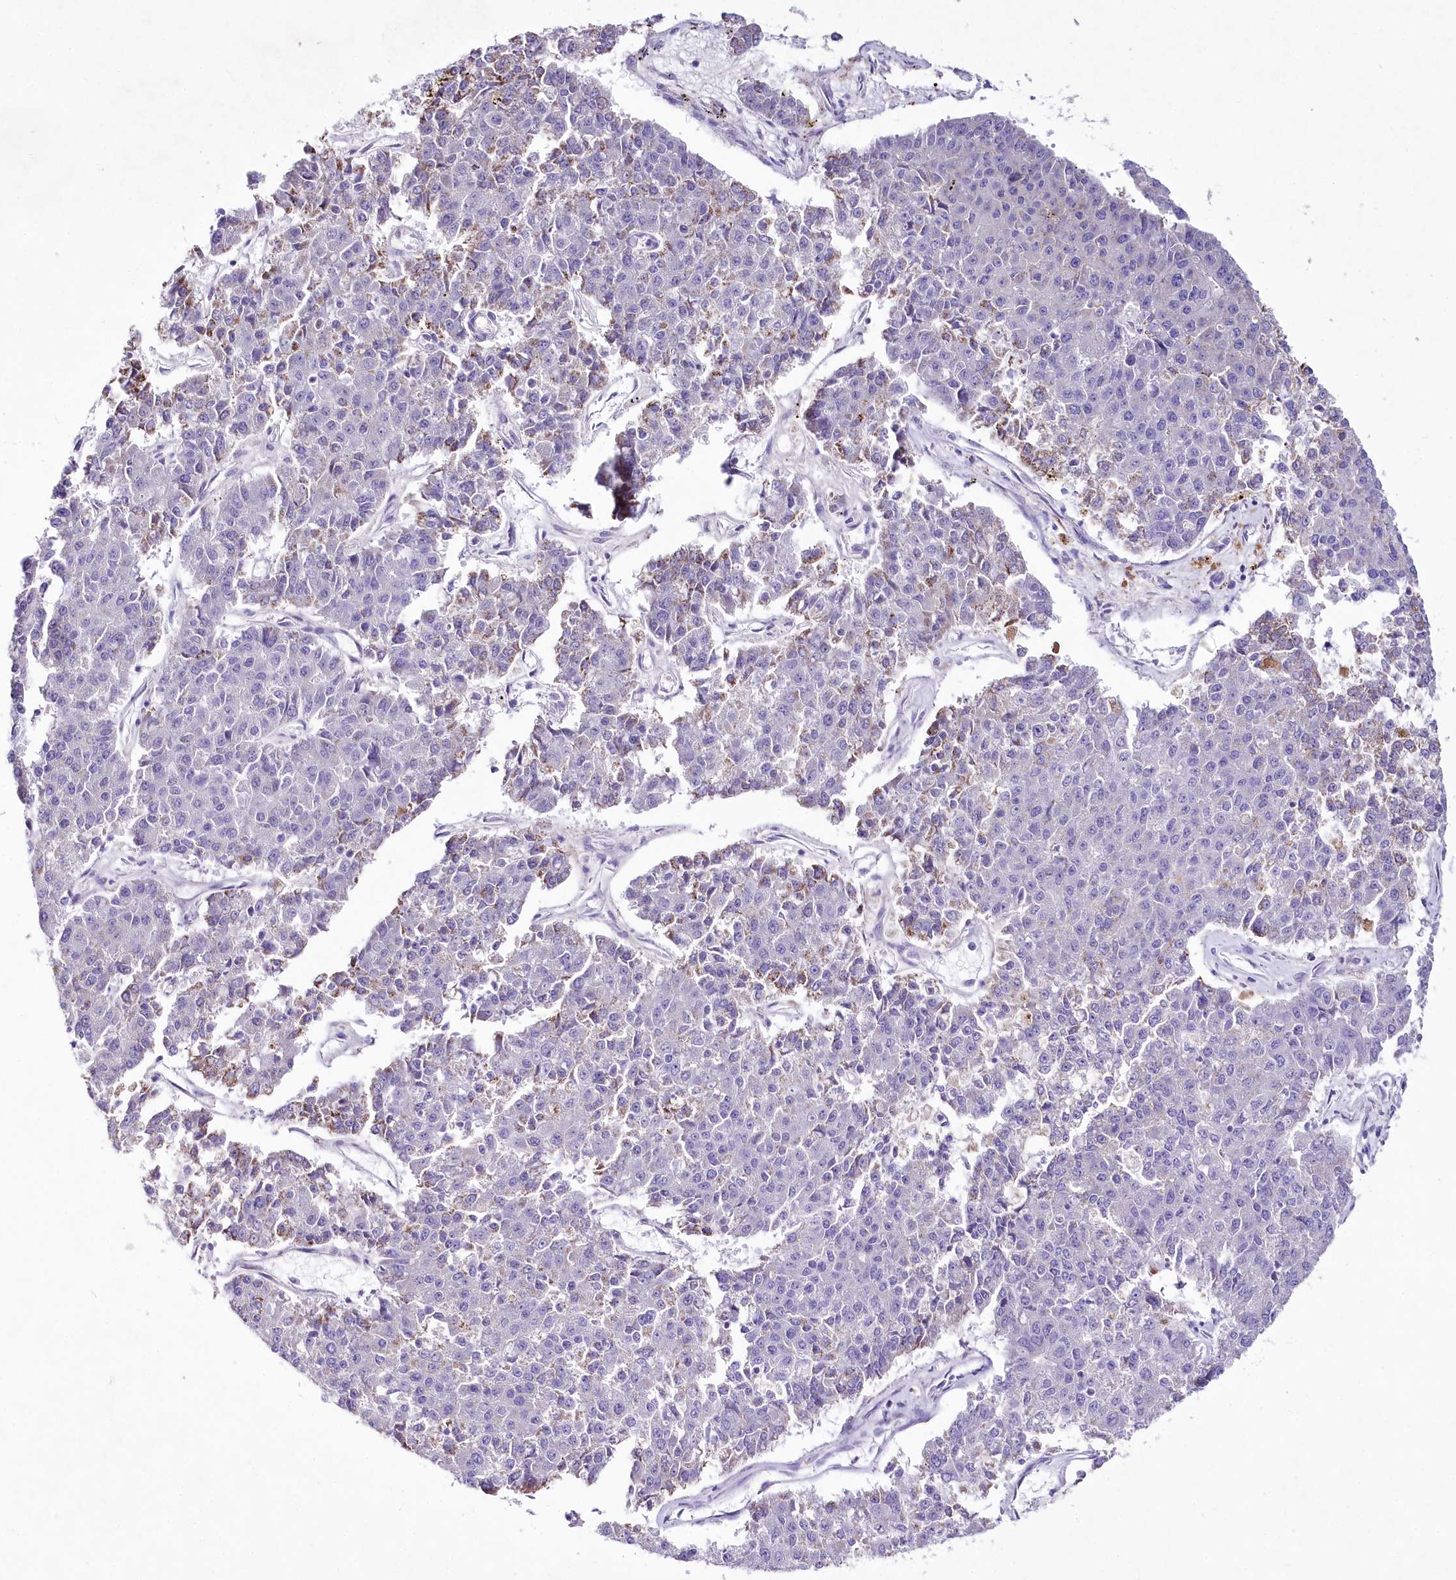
{"staining": {"intensity": "negative", "quantity": "none", "location": "none"}, "tissue": "pancreatic cancer", "cell_type": "Tumor cells", "image_type": "cancer", "snomed": [{"axis": "morphology", "description": "Adenocarcinoma, NOS"}, {"axis": "topography", "description": "Pancreas"}], "caption": "DAB immunohistochemical staining of pancreatic cancer shows no significant staining in tumor cells. Brightfield microscopy of IHC stained with DAB (3,3'-diaminobenzidine) (brown) and hematoxylin (blue), captured at high magnification.", "gene": "LRRC14B", "patient": {"sex": "male", "age": 50}}